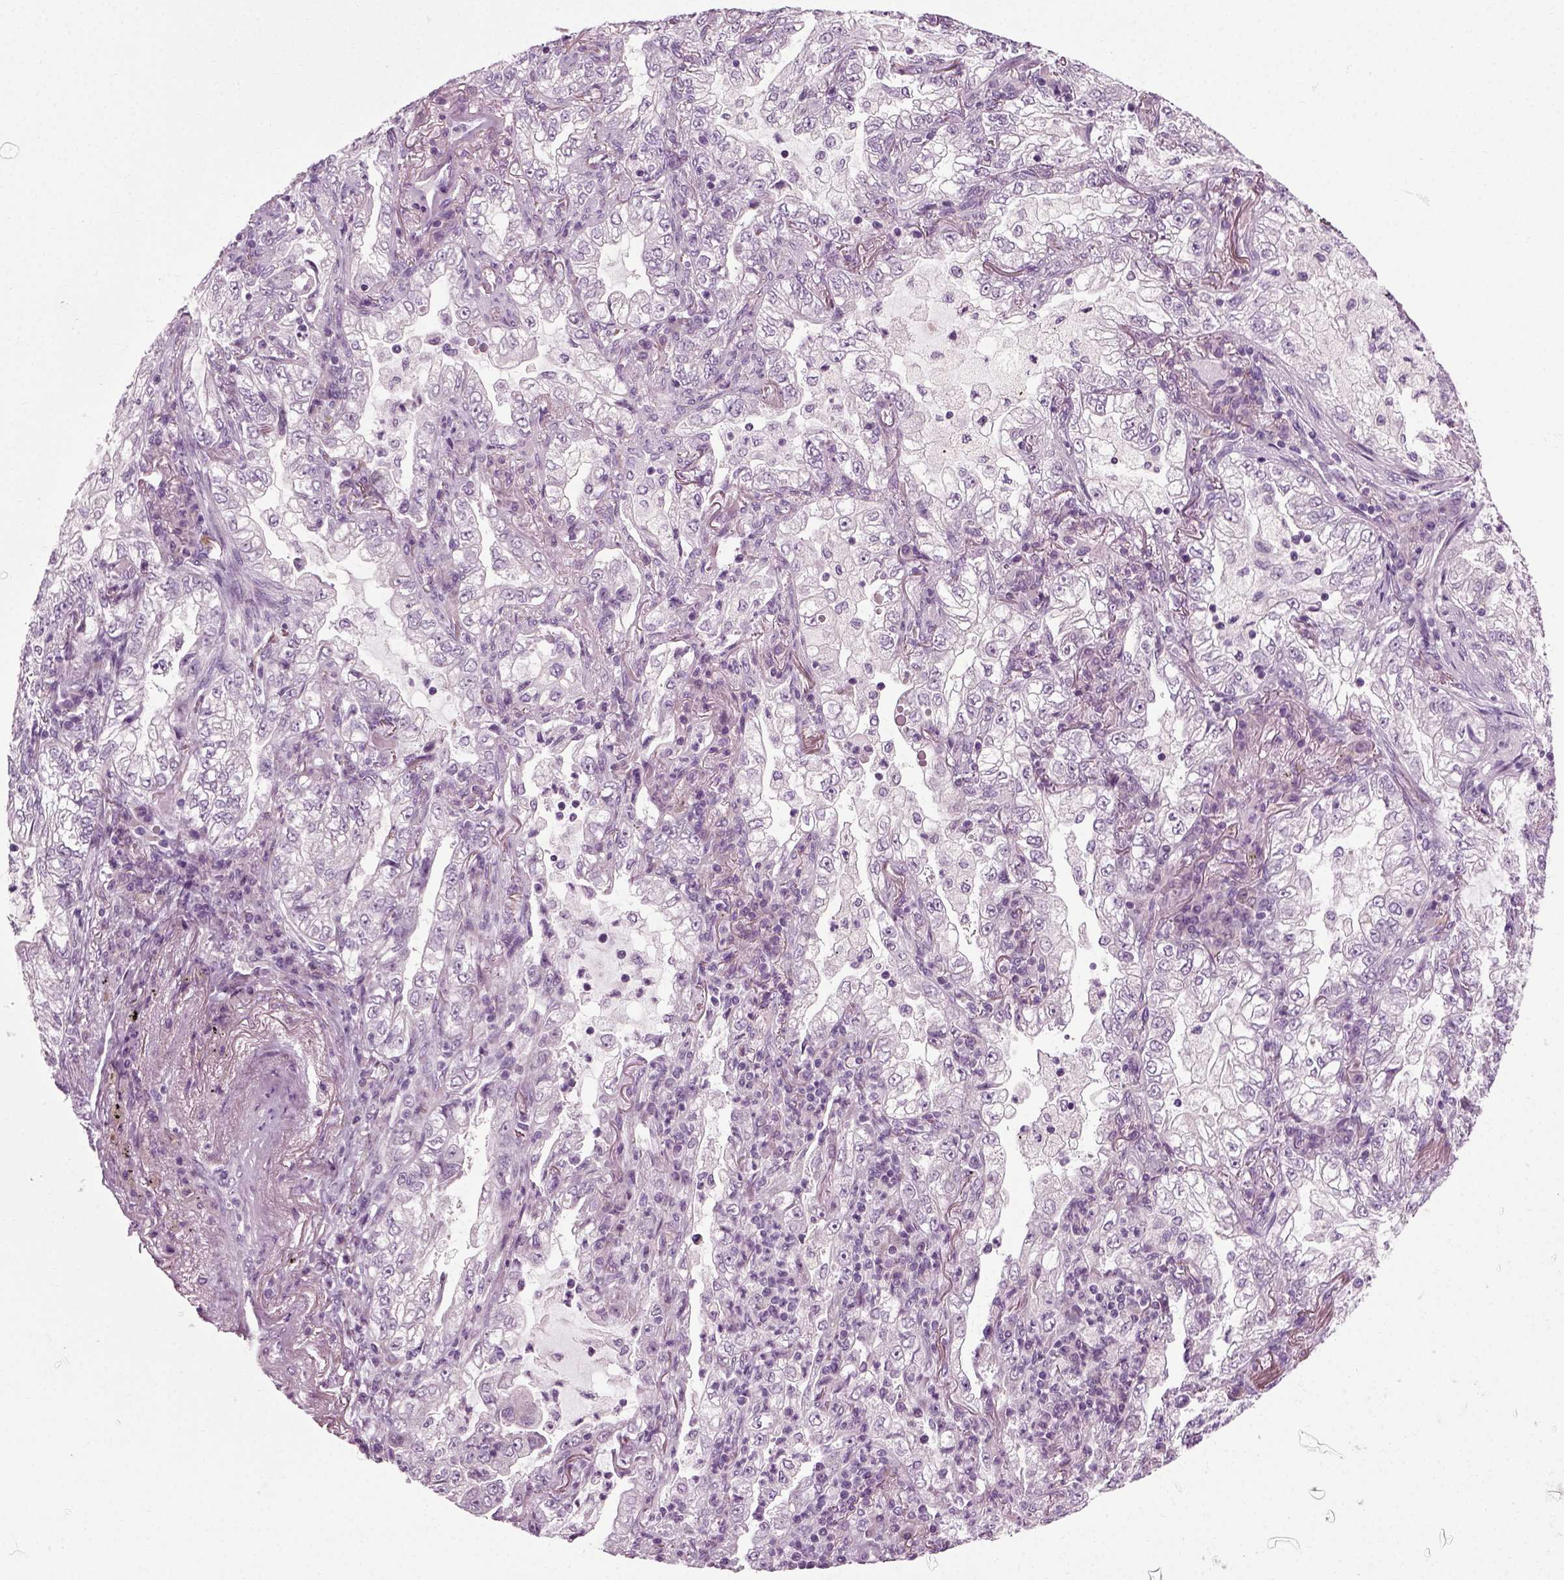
{"staining": {"intensity": "negative", "quantity": "none", "location": "none"}, "tissue": "lung cancer", "cell_type": "Tumor cells", "image_type": "cancer", "snomed": [{"axis": "morphology", "description": "Adenocarcinoma, NOS"}, {"axis": "topography", "description": "Lung"}], "caption": "Immunohistochemistry (IHC) photomicrograph of neoplastic tissue: human lung adenocarcinoma stained with DAB demonstrates no significant protein positivity in tumor cells.", "gene": "SCG5", "patient": {"sex": "female", "age": 73}}